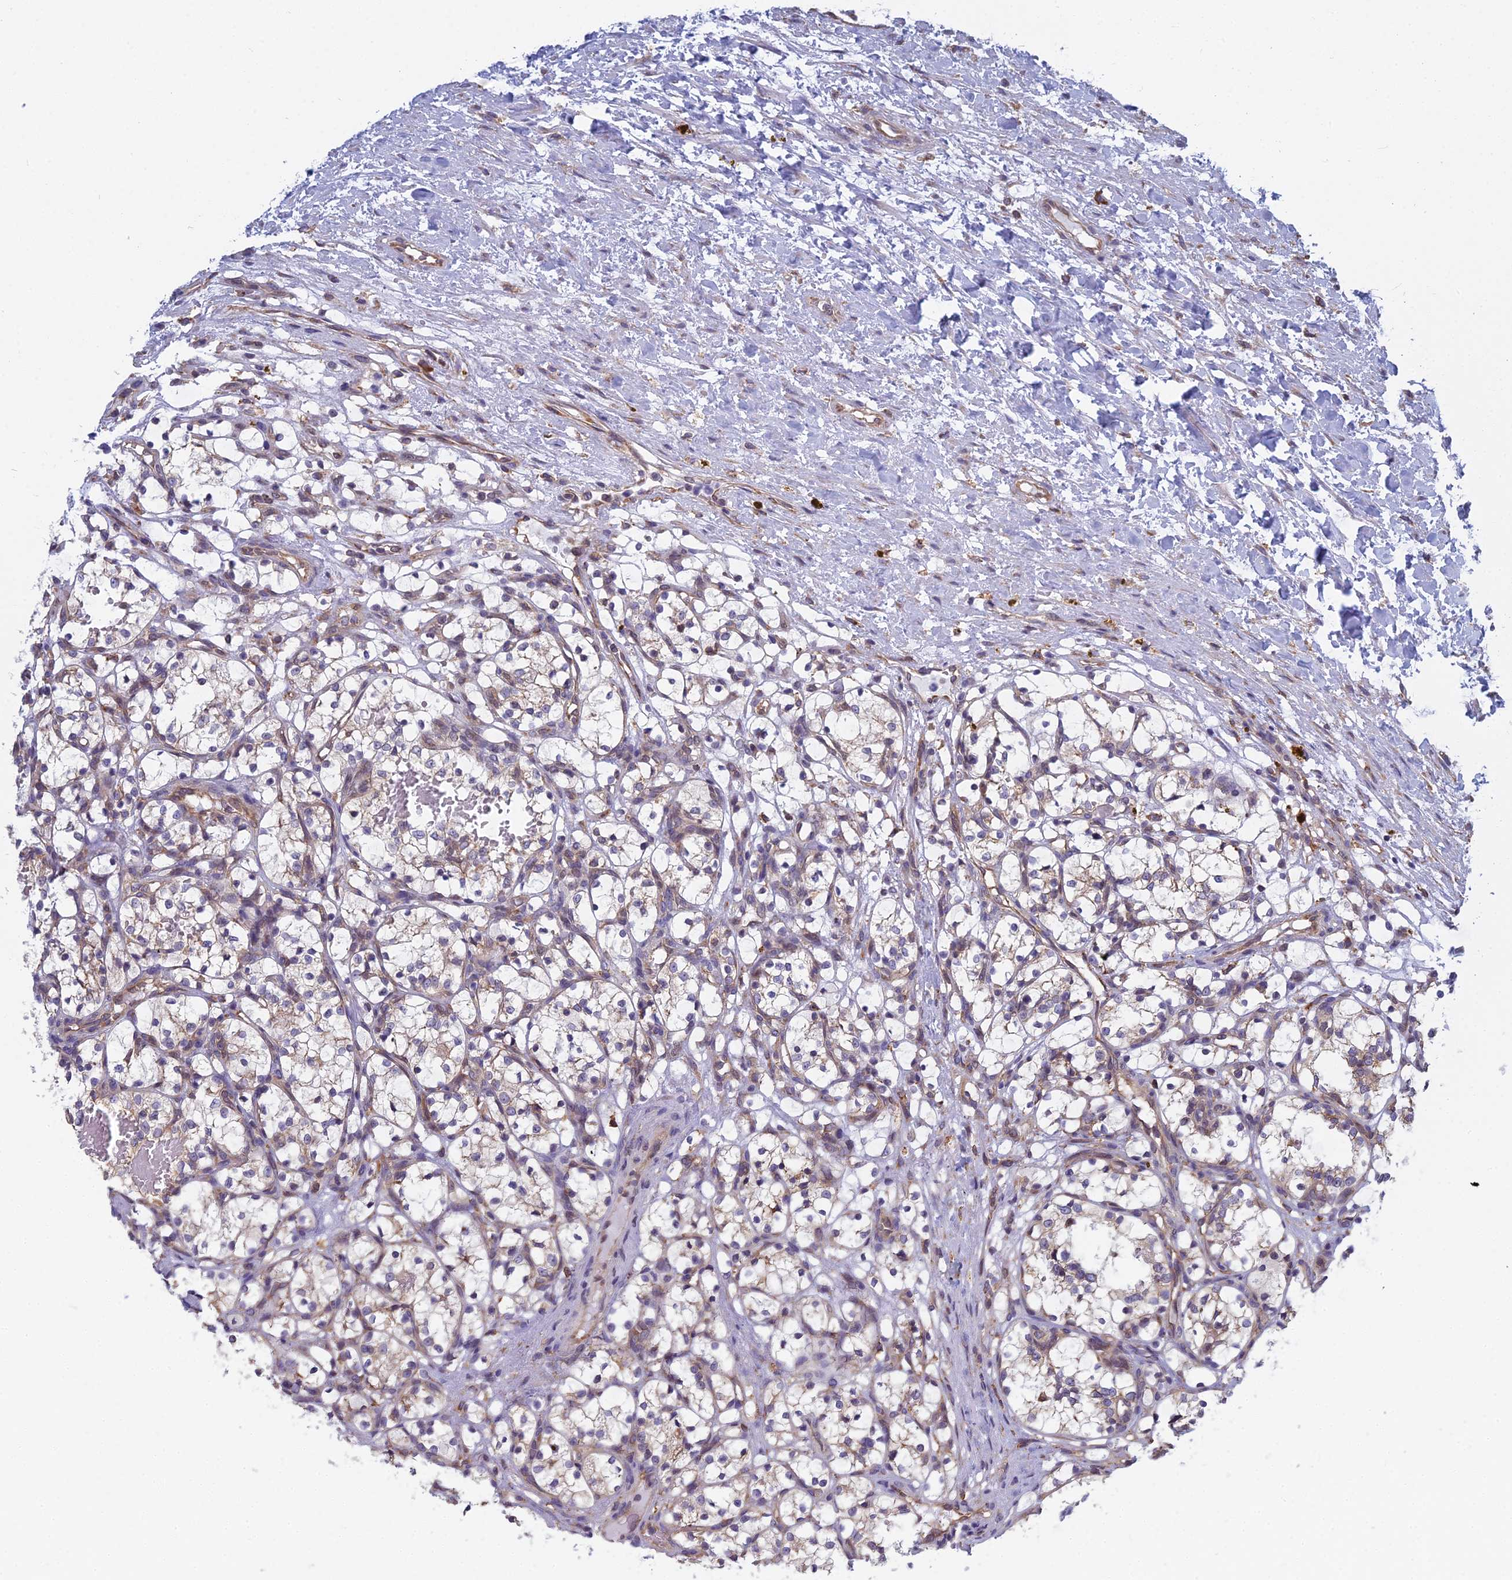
{"staining": {"intensity": "moderate", "quantity": "25%-75%", "location": "cytoplasmic/membranous"}, "tissue": "renal cancer", "cell_type": "Tumor cells", "image_type": "cancer", "snomed": [{"axis": "morphology", "description": "Adenocarcinoma, NOS"}, {"axis": "topography", "description": "Kidney"}], "caption": "Immunohistochemistry histopathology image of neoplastic tissue: human renal cancer (adenocarcinoma) stained using IHC reveals medium levels of moderate protein expression localized specifically in the cytoplasmic/membranous of tumor cells, appearing as a cytoplasmic/membranous brown color.", "gene": "KIAA1143", "patient": {"sex": "female", "age": 69}}